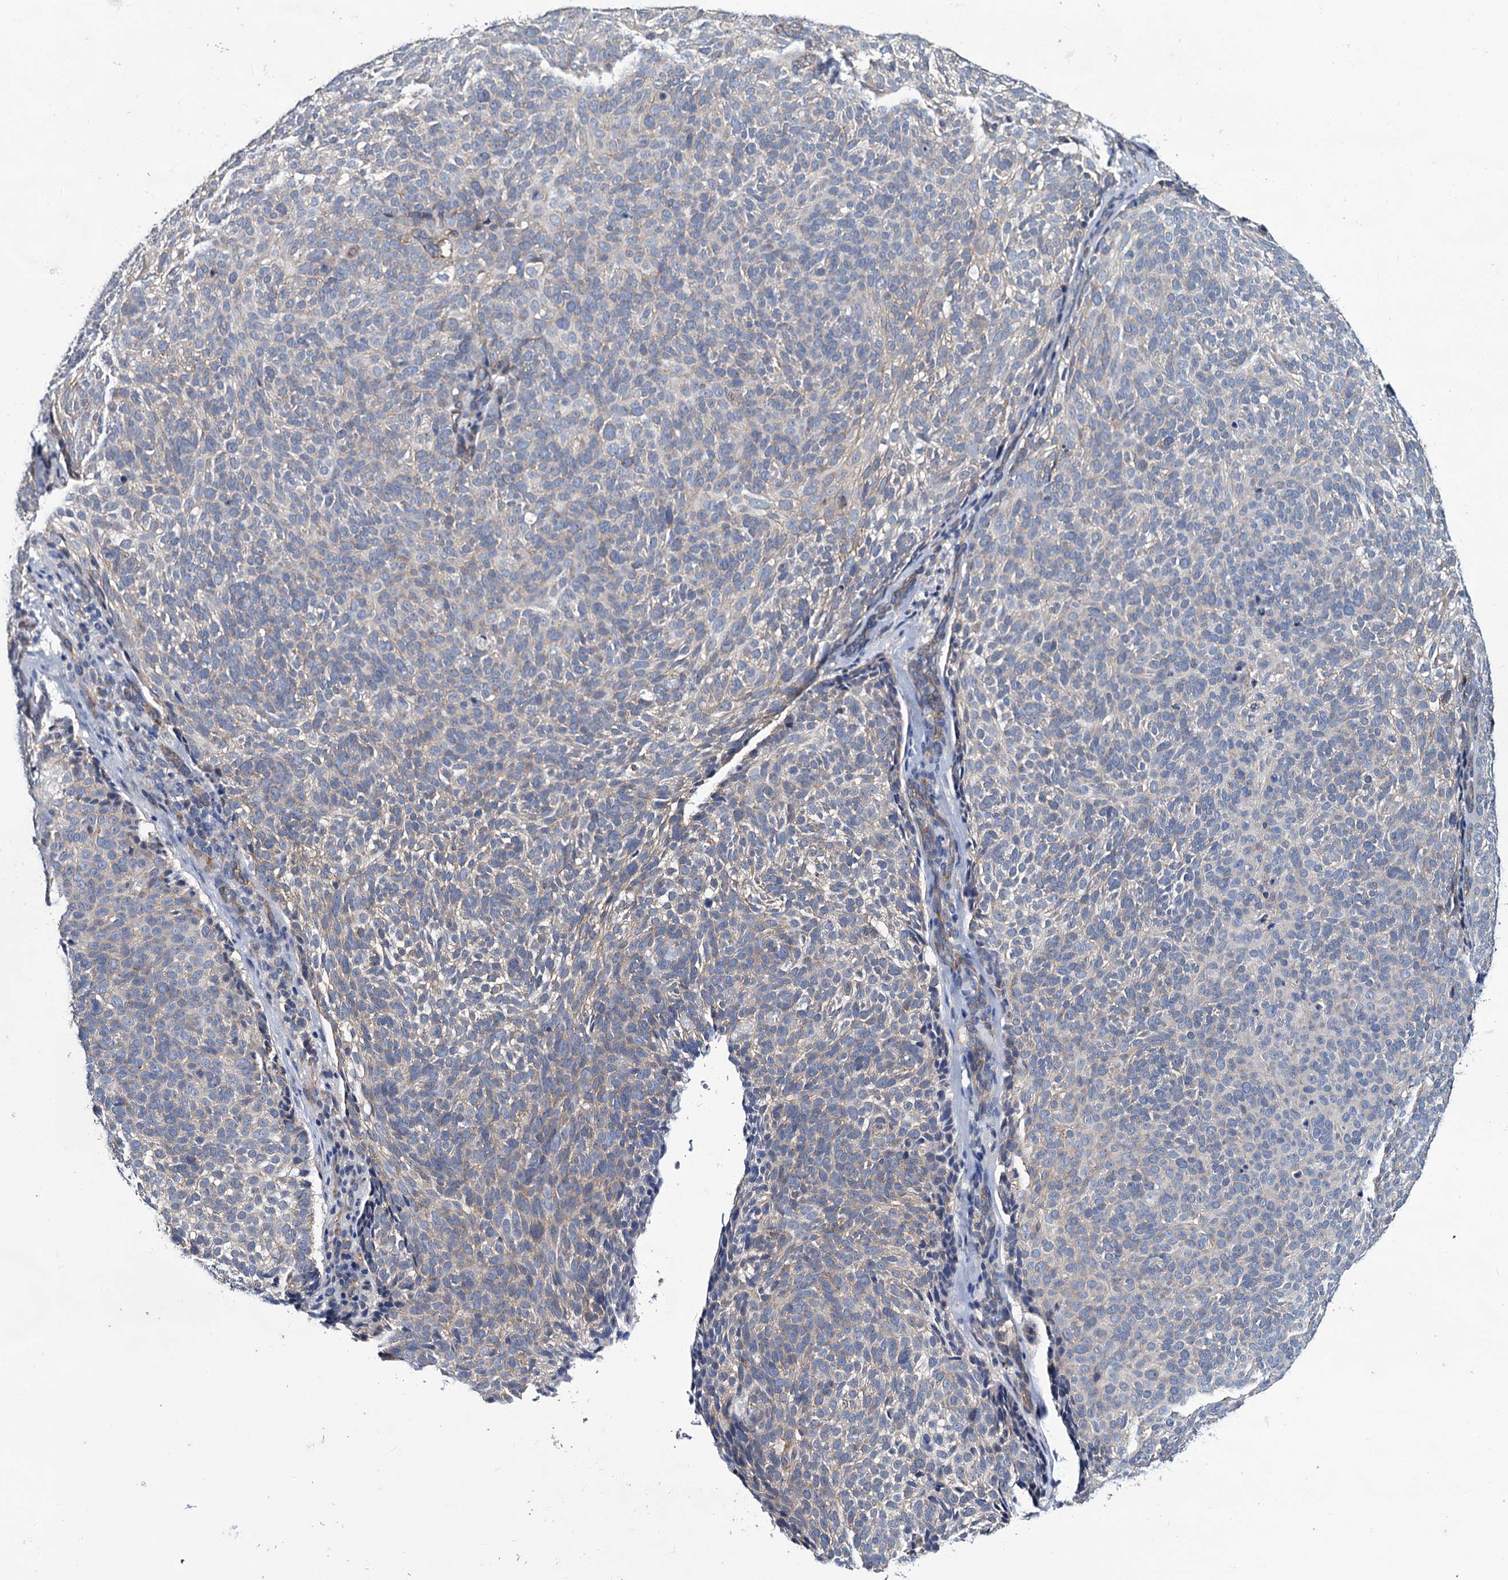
{"staining": {"intensity": "weak", "quantity": "<25%", "location": "cytoplasmic/membranous"}, "tissue": "skin cancer", "cell_type": "Tumor cells", "image_type": "cancer", "snomed": [{"axis": "morphology", "description": "Basal cell carcinoma"}, {"axis": "topography", "description": "Skin"}], "caption": "High magnification brightfield microscopy of skin basal cell carcinoma stained with DAB (3,3'-diaminobenzidine) (brown) and counterstained with hematoxylin (blue): tumor cells show no significant staining.", "gene": "CEP295", "patient": {"sex": "male", "age": 85}}